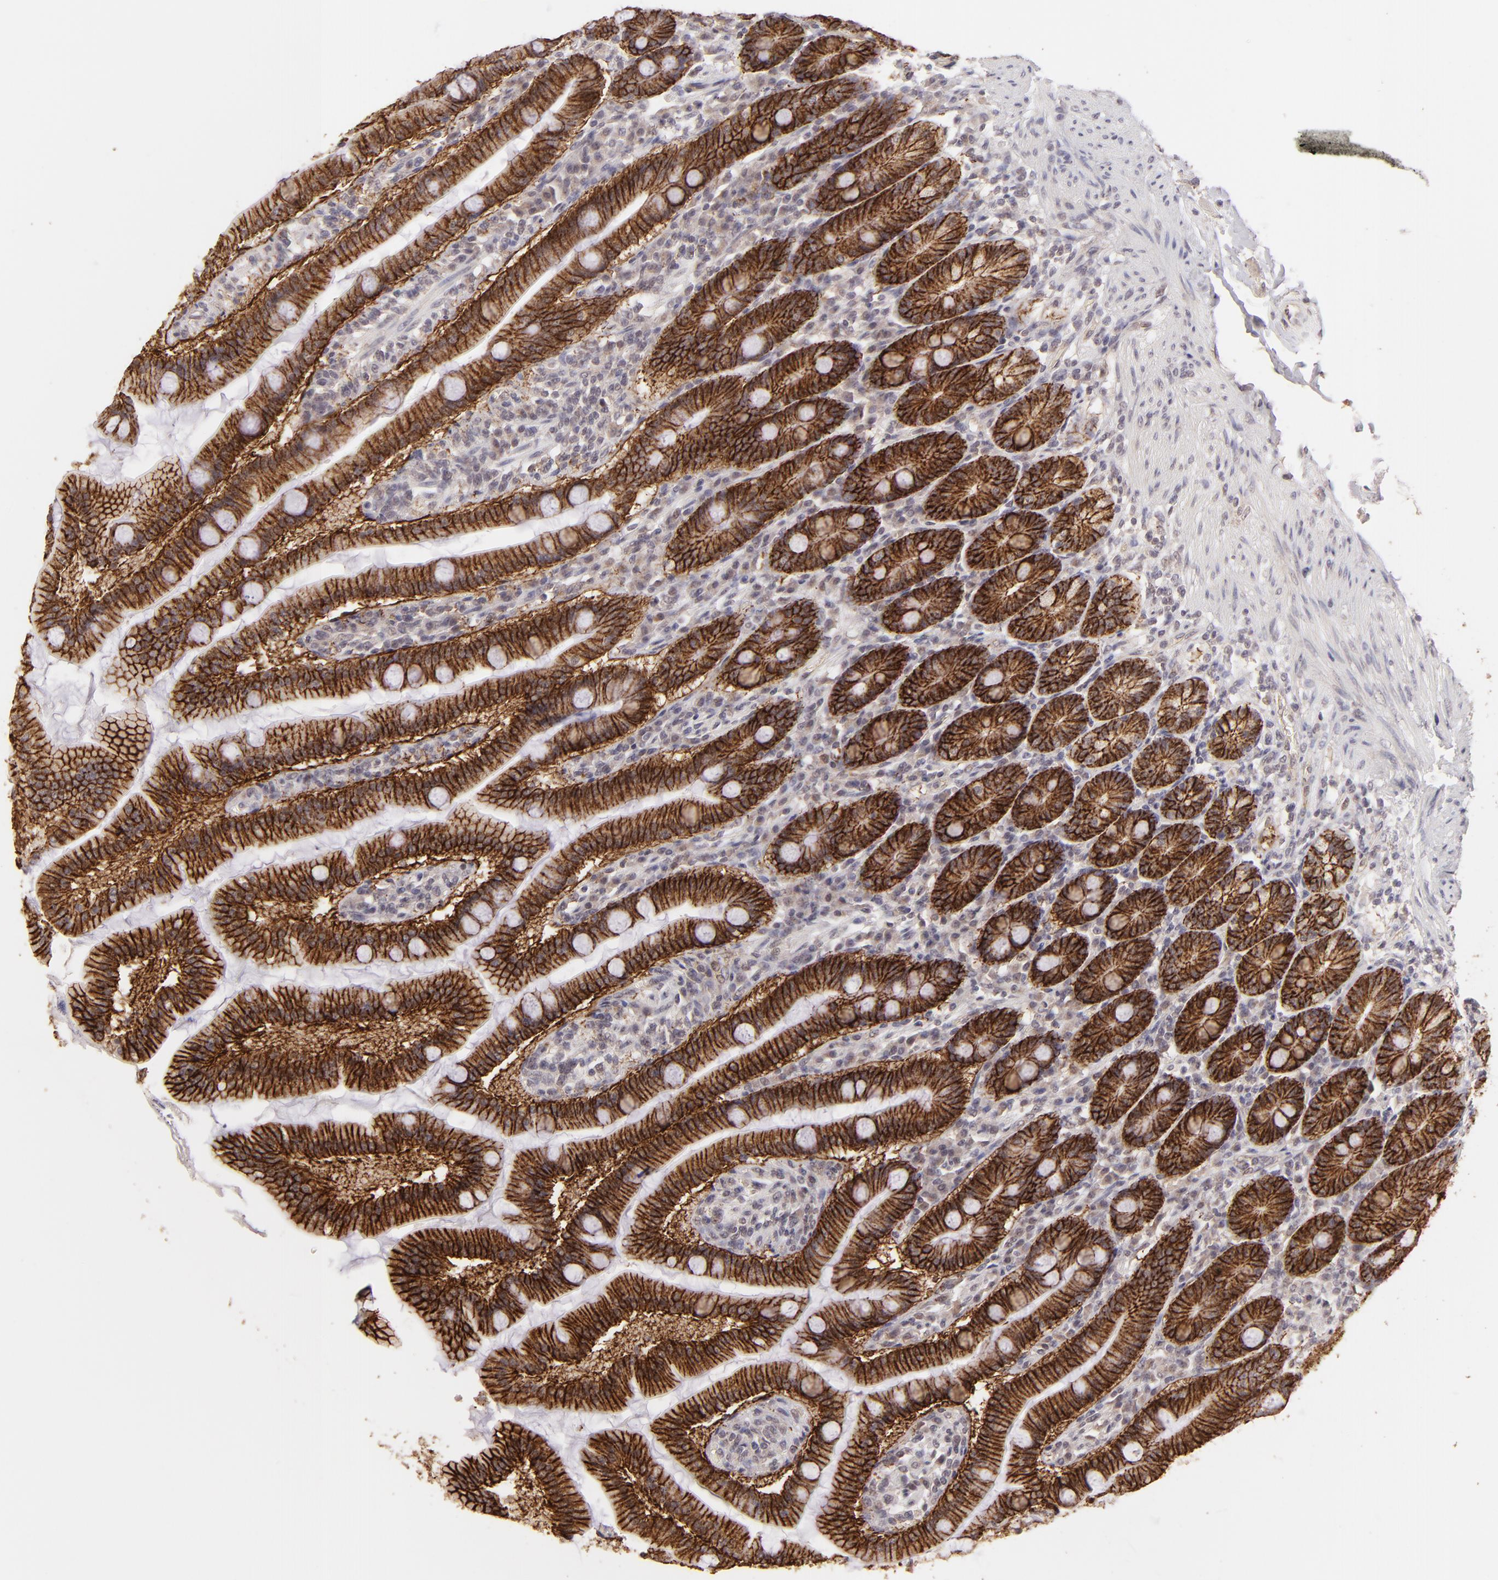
{"staining": {"intensity": "strong", "quantity": ">75%", "location": "cytoplasmic/membranous"}, "tissue": "duodenum", "cell_type": "Glandular cells", "image_type": "normal", "snomed": [{"axis": "morphology", "description": "Normal tissue, NOS"}, {"axis": "topography", "description": "Duodenum"}], "caption": "This is a photomicrograph of immunohistochemistry (IHC) staining of benign duodenum, which shows strong staining in the cytoplasmic/membranous of glandular cells.", "gene": "CLDN1", "patient": {"sex": "female", "age": 64}}